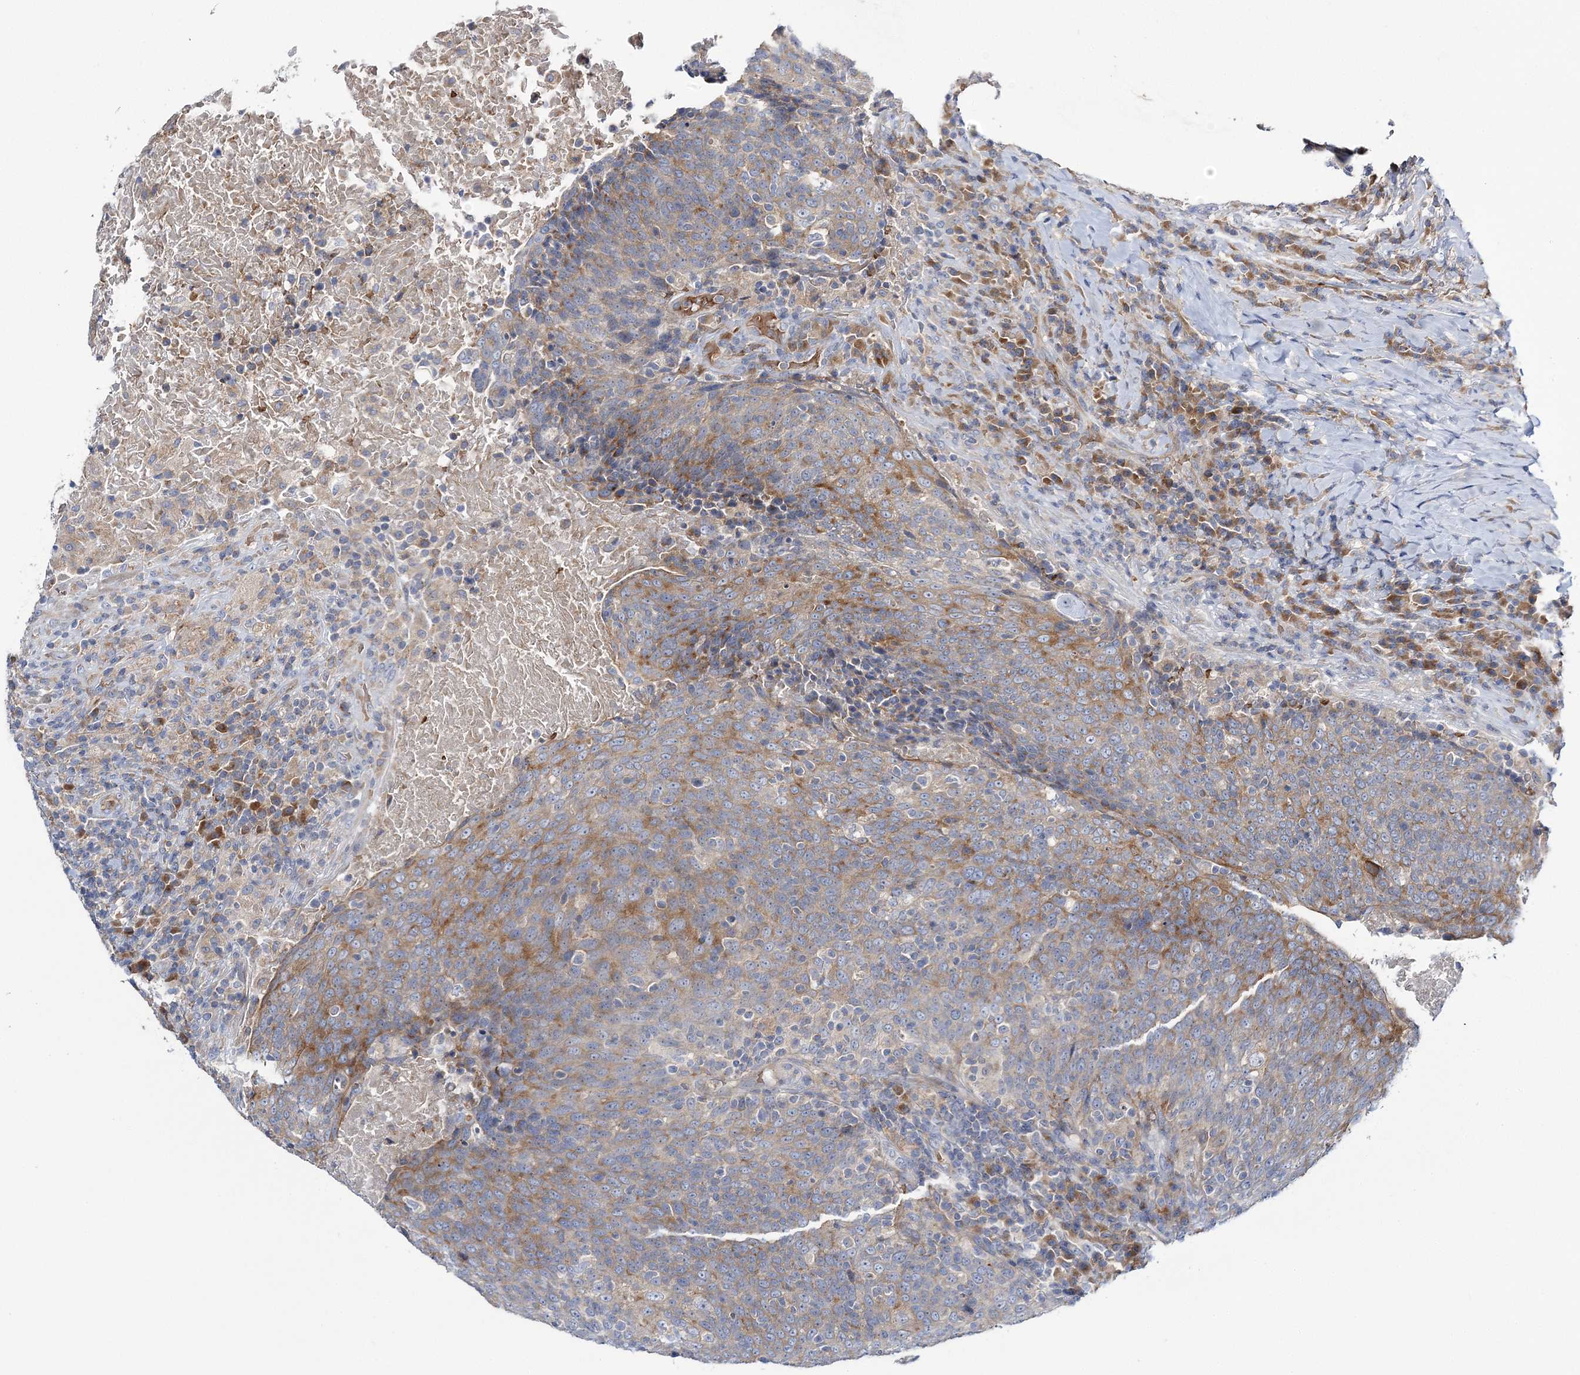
{"staining": {"intensity": "moderate", "quantity": "25%-75%", "location": "cytoplasmic/membranous"}, "tissue": "head and neck cancer", "cell_type": "Tumor cells", "image_type": "cancer", "snomed": [{"axis": "morphology", "description": "Squamous cell carcinoma, NOS"}, {"axis": "morphology", "description": "Squamous cell carcinoma, metastatic, NOS"}, {"axis": "topography", "description": "Lymph node"}, {"axis": "topography", "description": "Head-Neck"}], "caption": "This histopathology image displays IHC staining of head and neck cancer (squamous cell carcinoma), with medium moderate cytoplasmic/membranous expression in approximately 25%-75% of tumor cells.", "gene": "ATP11B", "patient": {"sex": "male", "age": 62}}